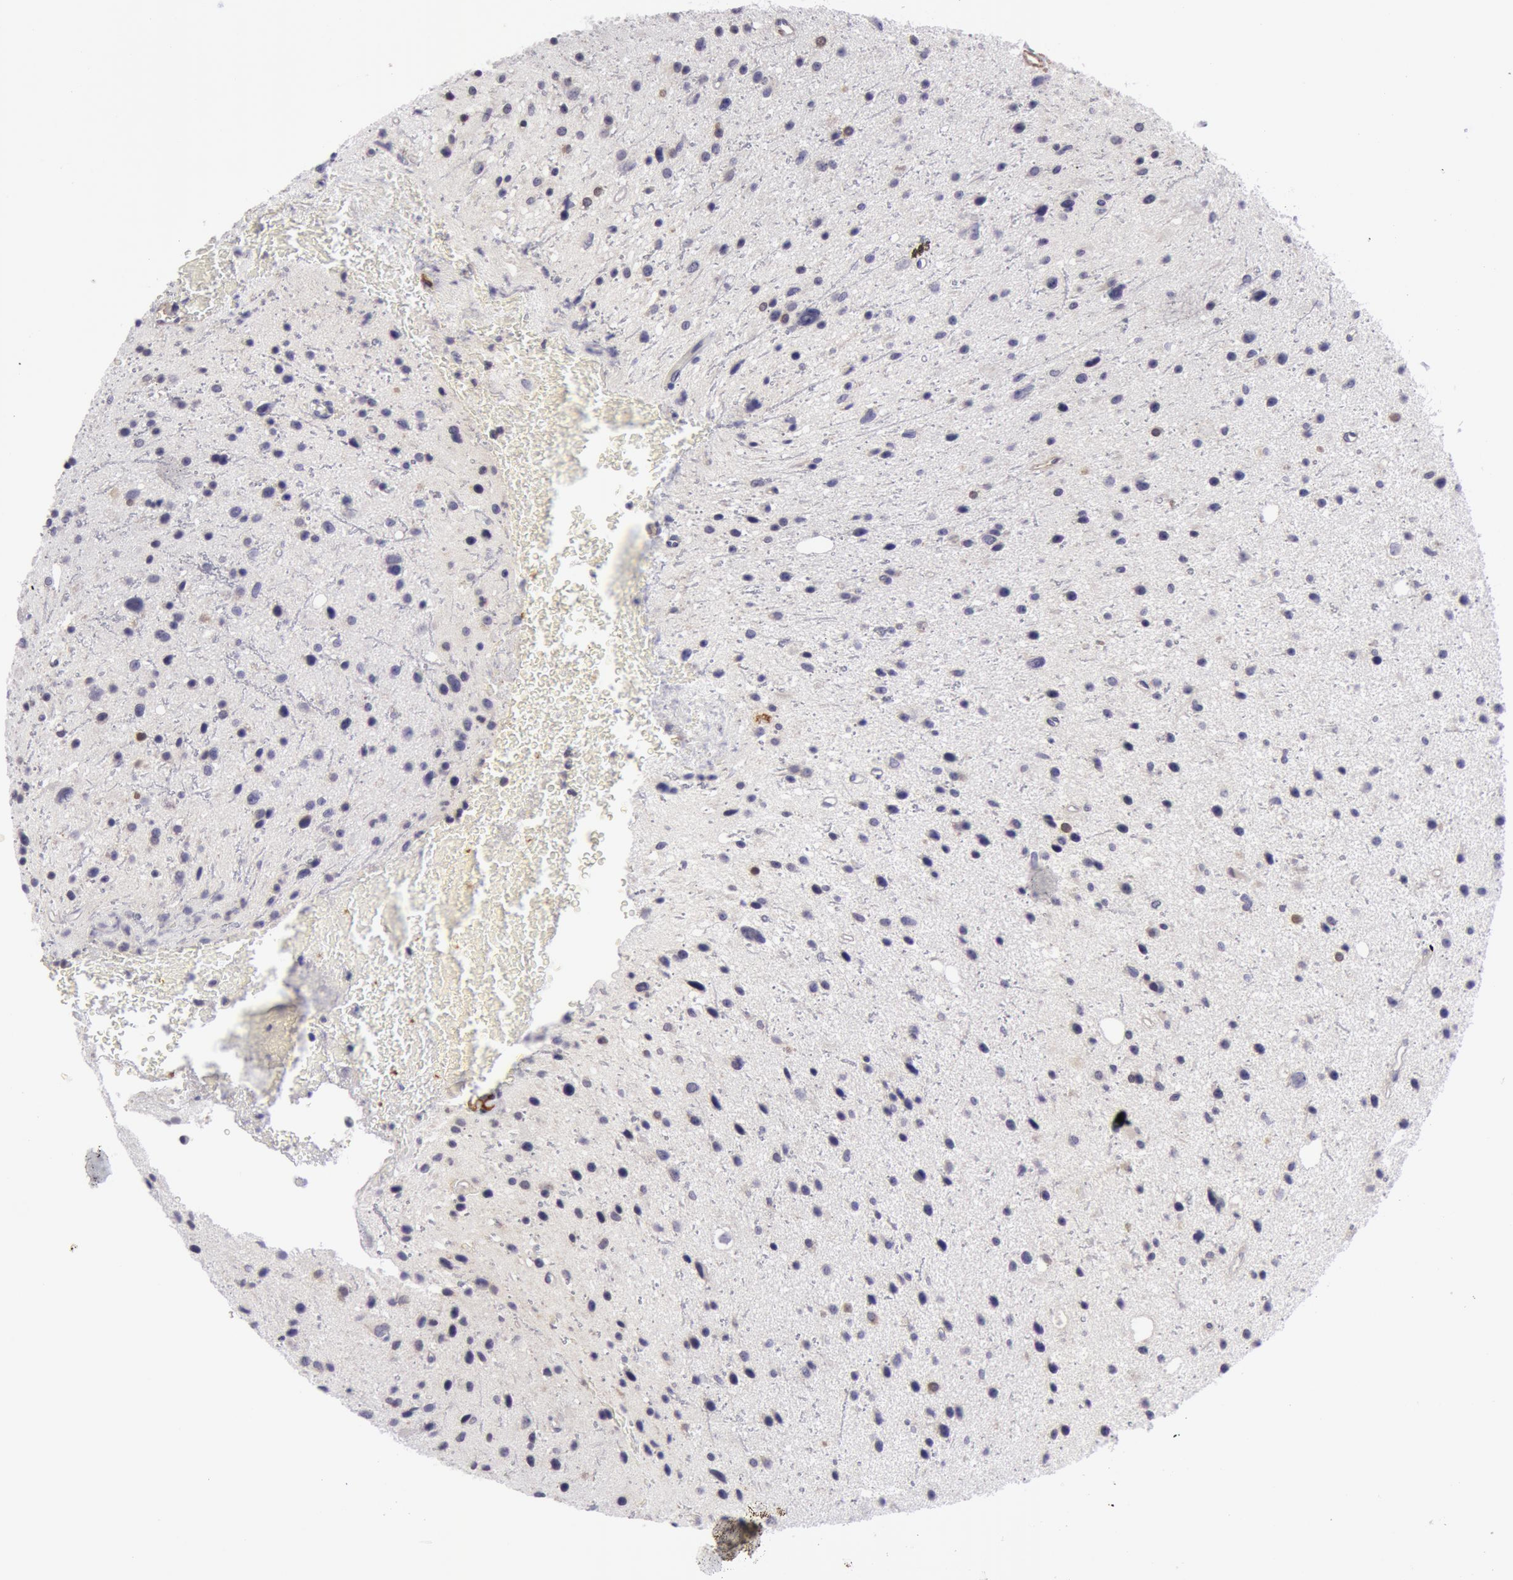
{"staining": {"intensity": "negative", "quantity": "none", "location": "none"}, "tissue": "glioma", "cell_type": "Tumor cells", "image_type": "cancer", "snomed": [{"axis": "morphology", "description": "Glioma, malignant, Low grade"}, {"axis": "topography", "description": "Brain"}], "caption": "Immunohistochemical staining of human low-grade glioma (malignant) demonstrates no significant positivity in tumor cells.", "gene": "IL23A", "patient": {"sex": "female", "age": 46}}